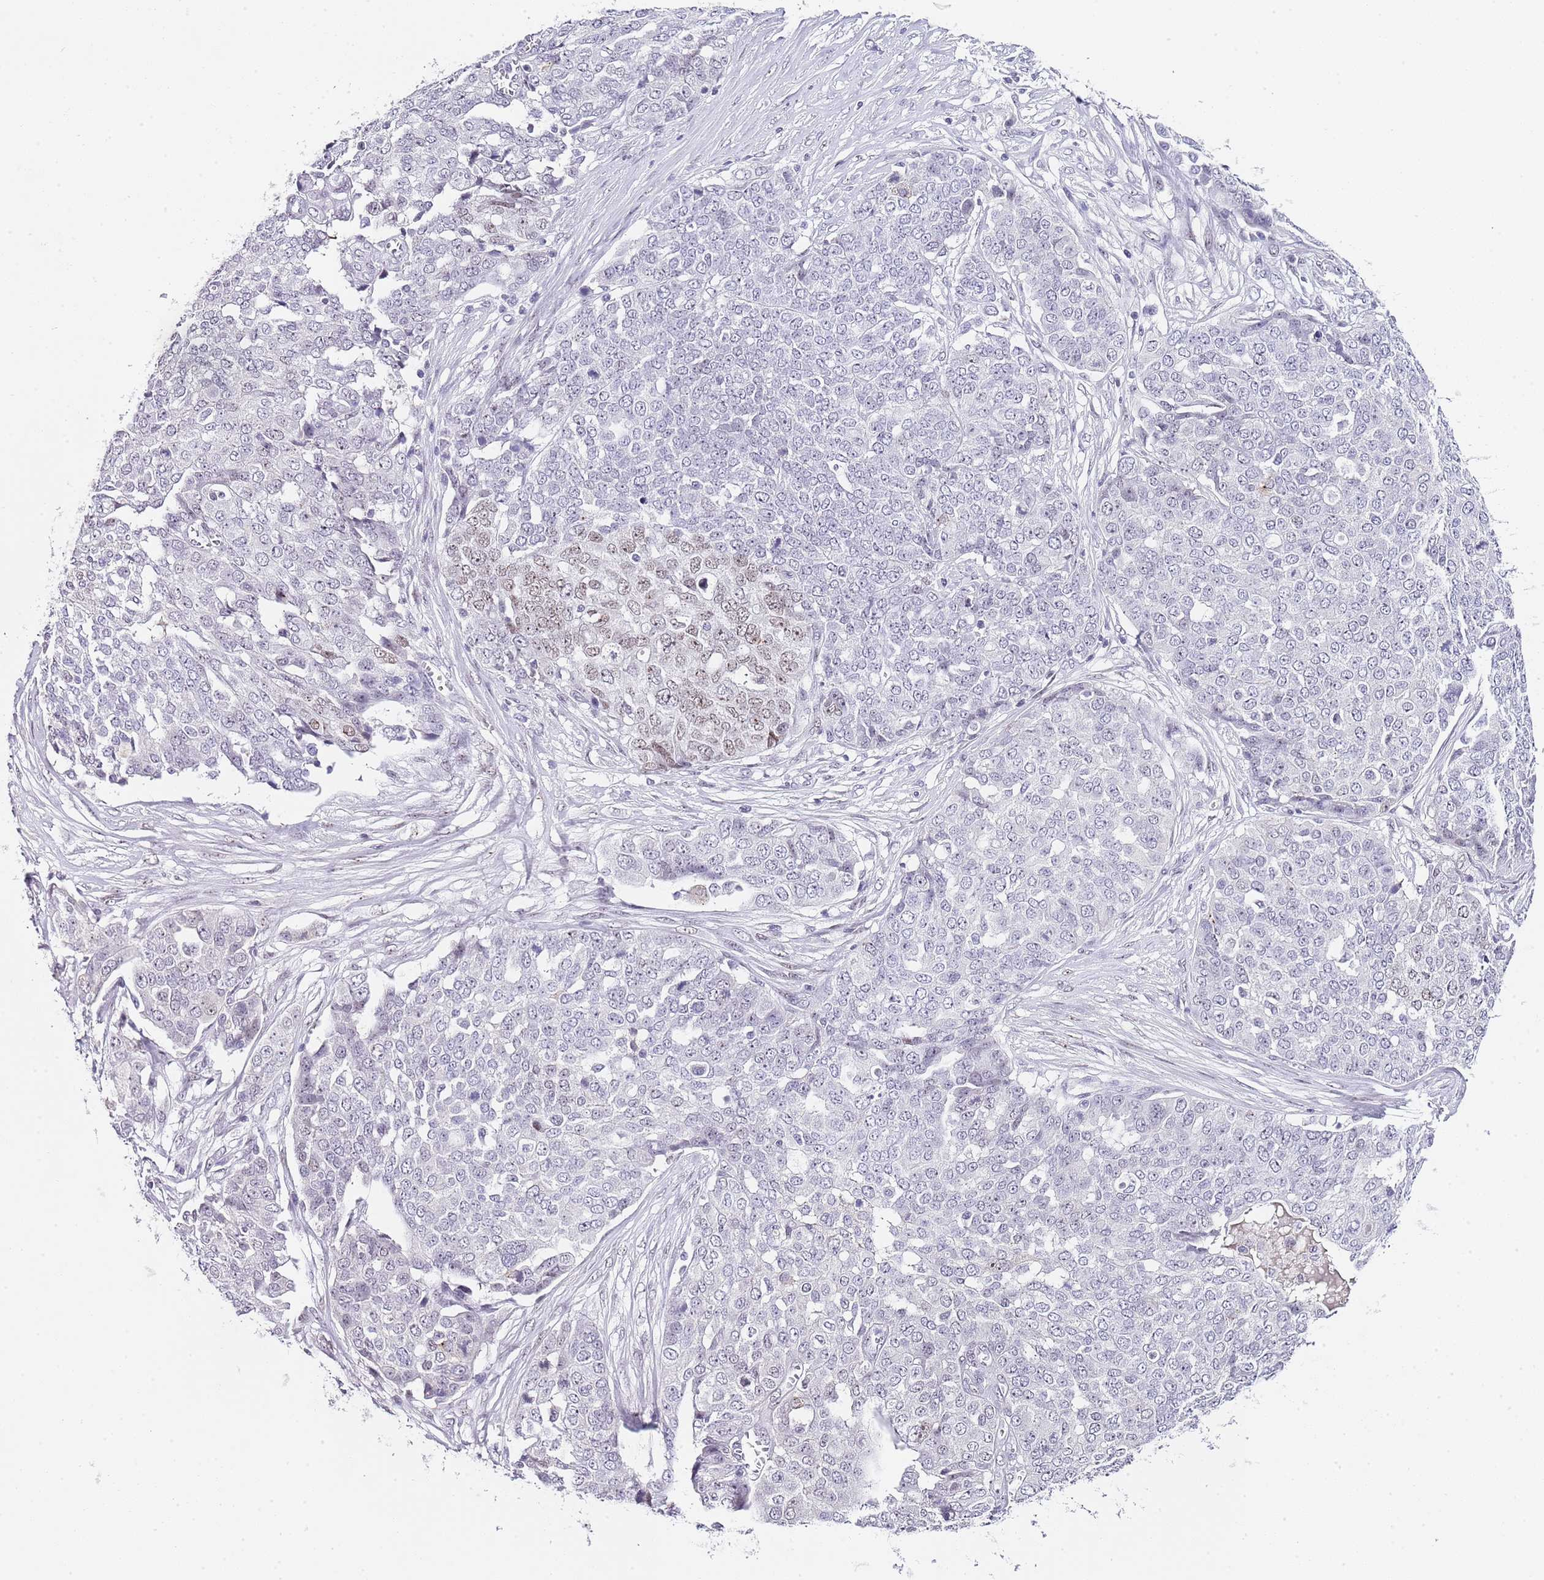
{"staining": {"intensity": "negative", "quantity": "none", "location": "none"}, "tissue": "ovarian cancer", "cell_type": "Tumor cells", "image_type": "cancer", "snomed": [{"axis": "morphology", "description": "Cystadenocarcinoma, serous, NOS"}, {"axis": "topography", "description": "Soft tissue"}, {"axis": "topography", "description": "Ovary"}], "caption": "The micrograph reveals no staining of tumor cells in ovarian cancer. (Stains: DAB IHC with hematoxylin counter stain, Microscopy: brightfield microscopy at high magnification).", "gene": "NOP56", "patient": {"sex": "female", "age": 57}}